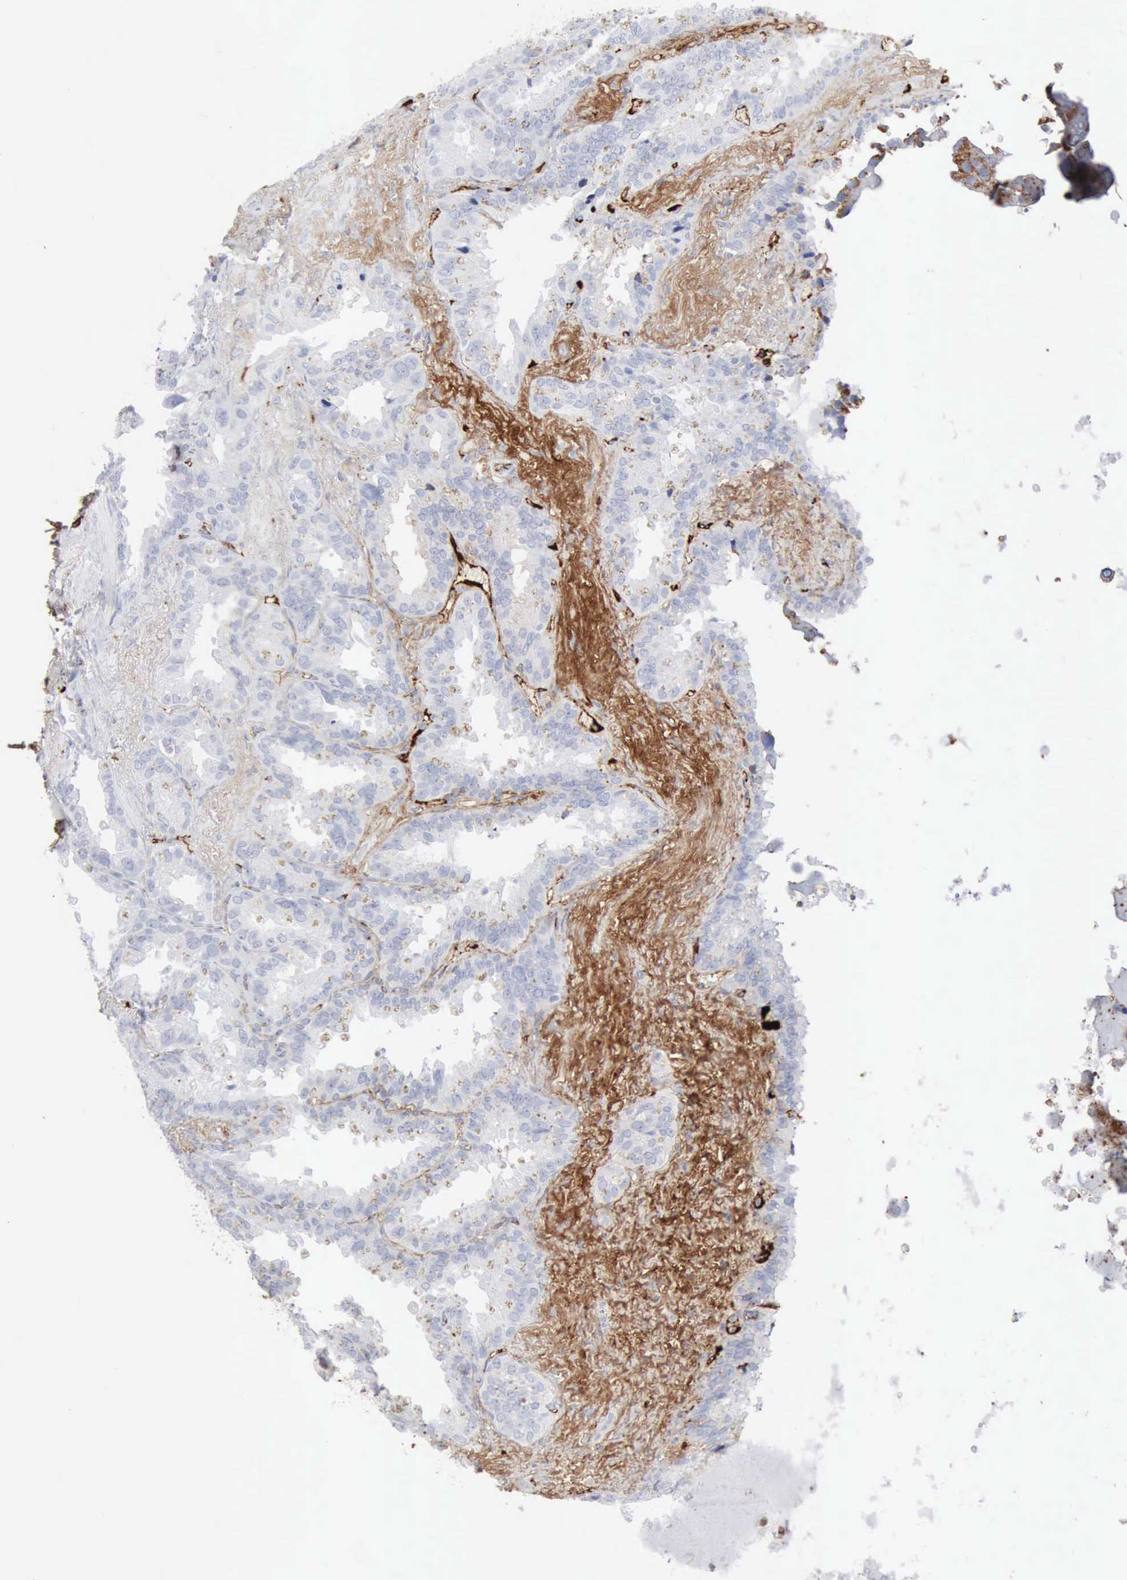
{"staining": {"intensity": "negative", "quantity": "none", "location": "none"}, "tissue": "seminal vesicle", "cell_type": "Glandular cells", "image_type": "normal", "snomed": [{"axis": "morphology", "description": "Normal tissue, NOS"}, {"axis": "topography", "description": "Prostate"}, {"axis": "topography", "description": "Seminal veicle"}], "caption": "This is an immunohistochemistry (IHC) micrograph of unremarkable human seminal vesicle. There is no positivity in glandular cells.", "gene": "C4BPA", "patient": {"sex": "male", "age": 63}}